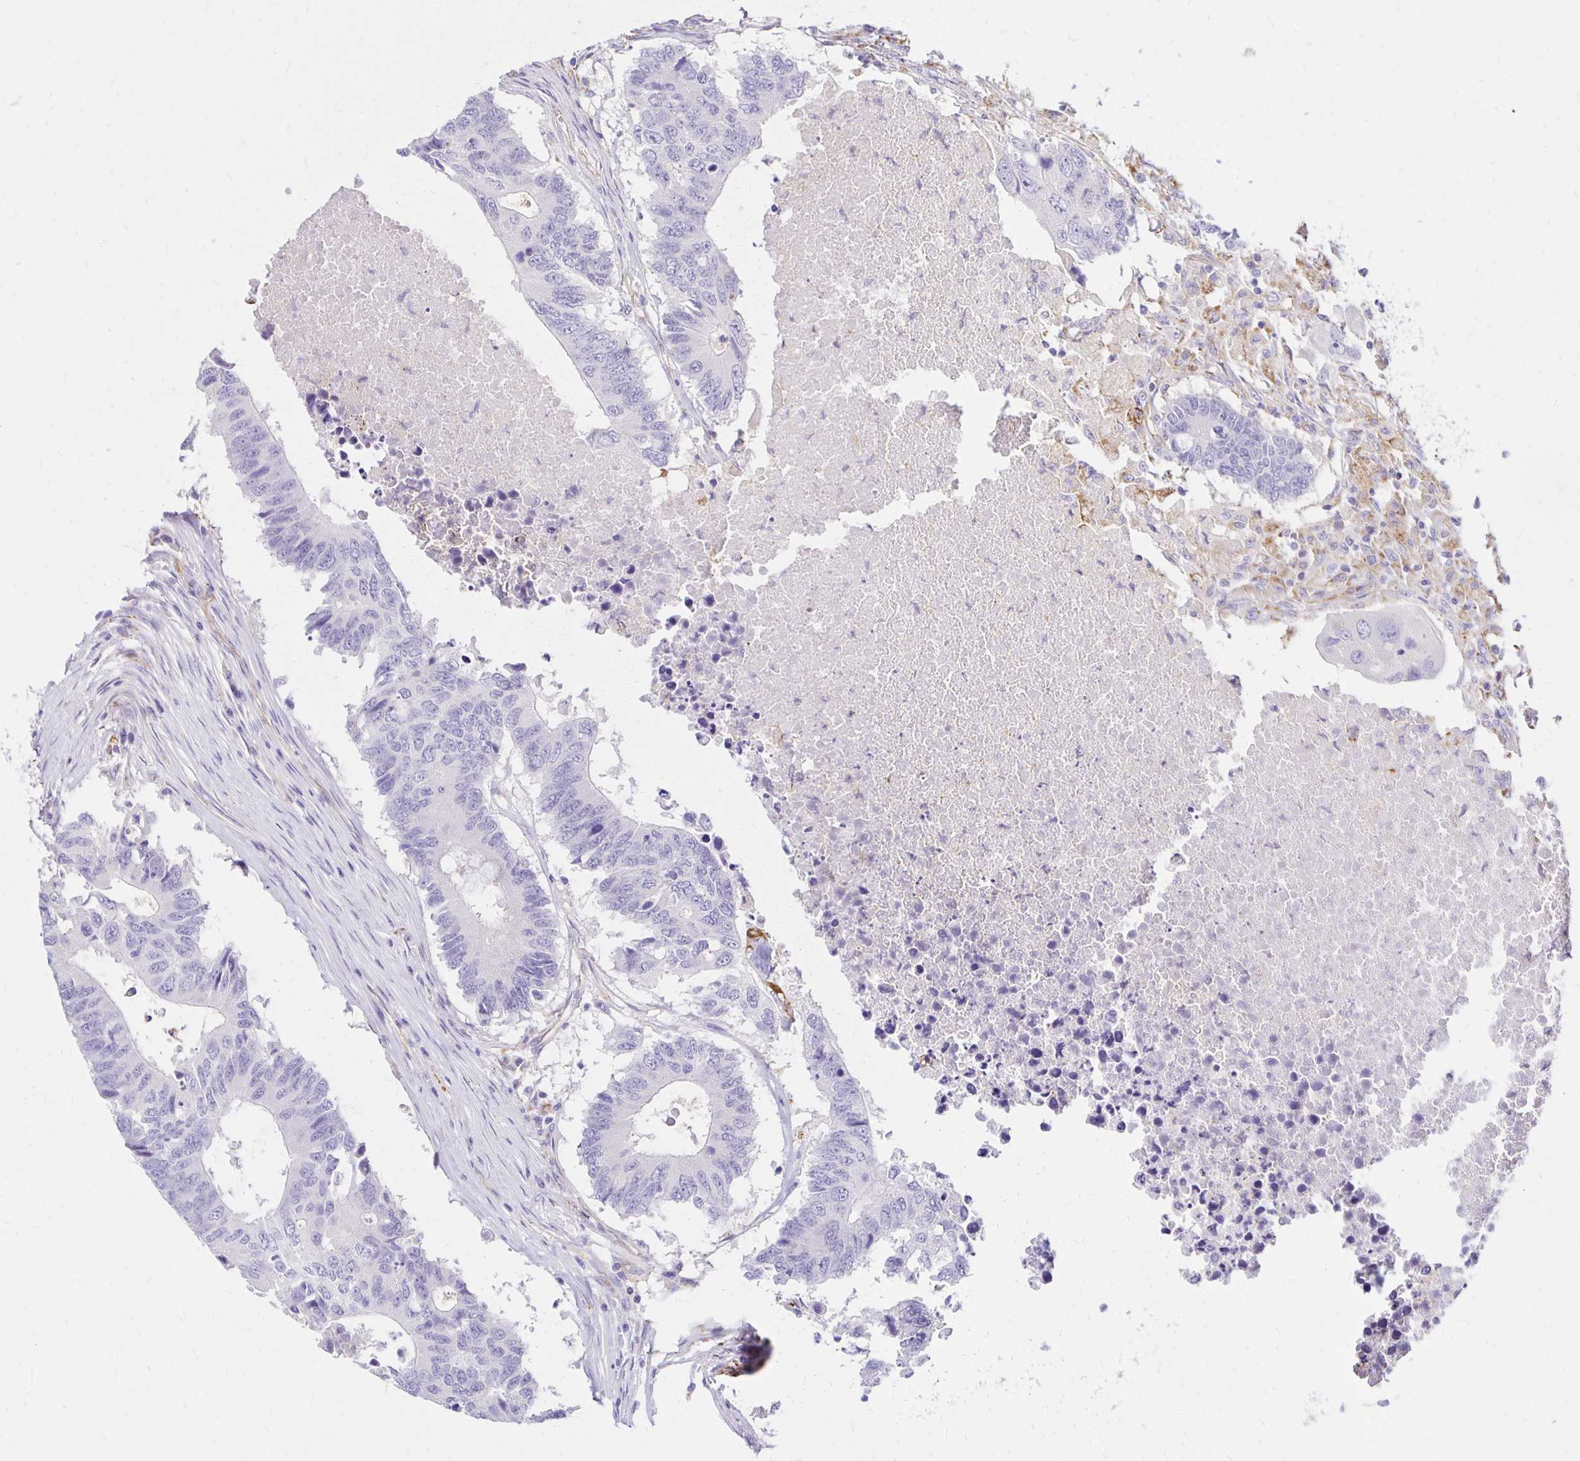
{"staining": {"intensity": "negative", "quantity": "none", "location": "none"}, "tissue": "colorectal cancer", "cell_type": "Tumor cells", "image_type": "cancer", "snomed": [{"axis": "morphology", "description": "Adenocarcinoma, NOS"}, {"axis": "topography", "description": "Colon"}], "caption": "Immunohistochemistry micrograph of human adenocarcinoma (colorectal) stained for a protein (brown), which shows no positivity in tumor cells.", "gene": "TTYH1", "patient": {"sex": "male", "age": 71}}